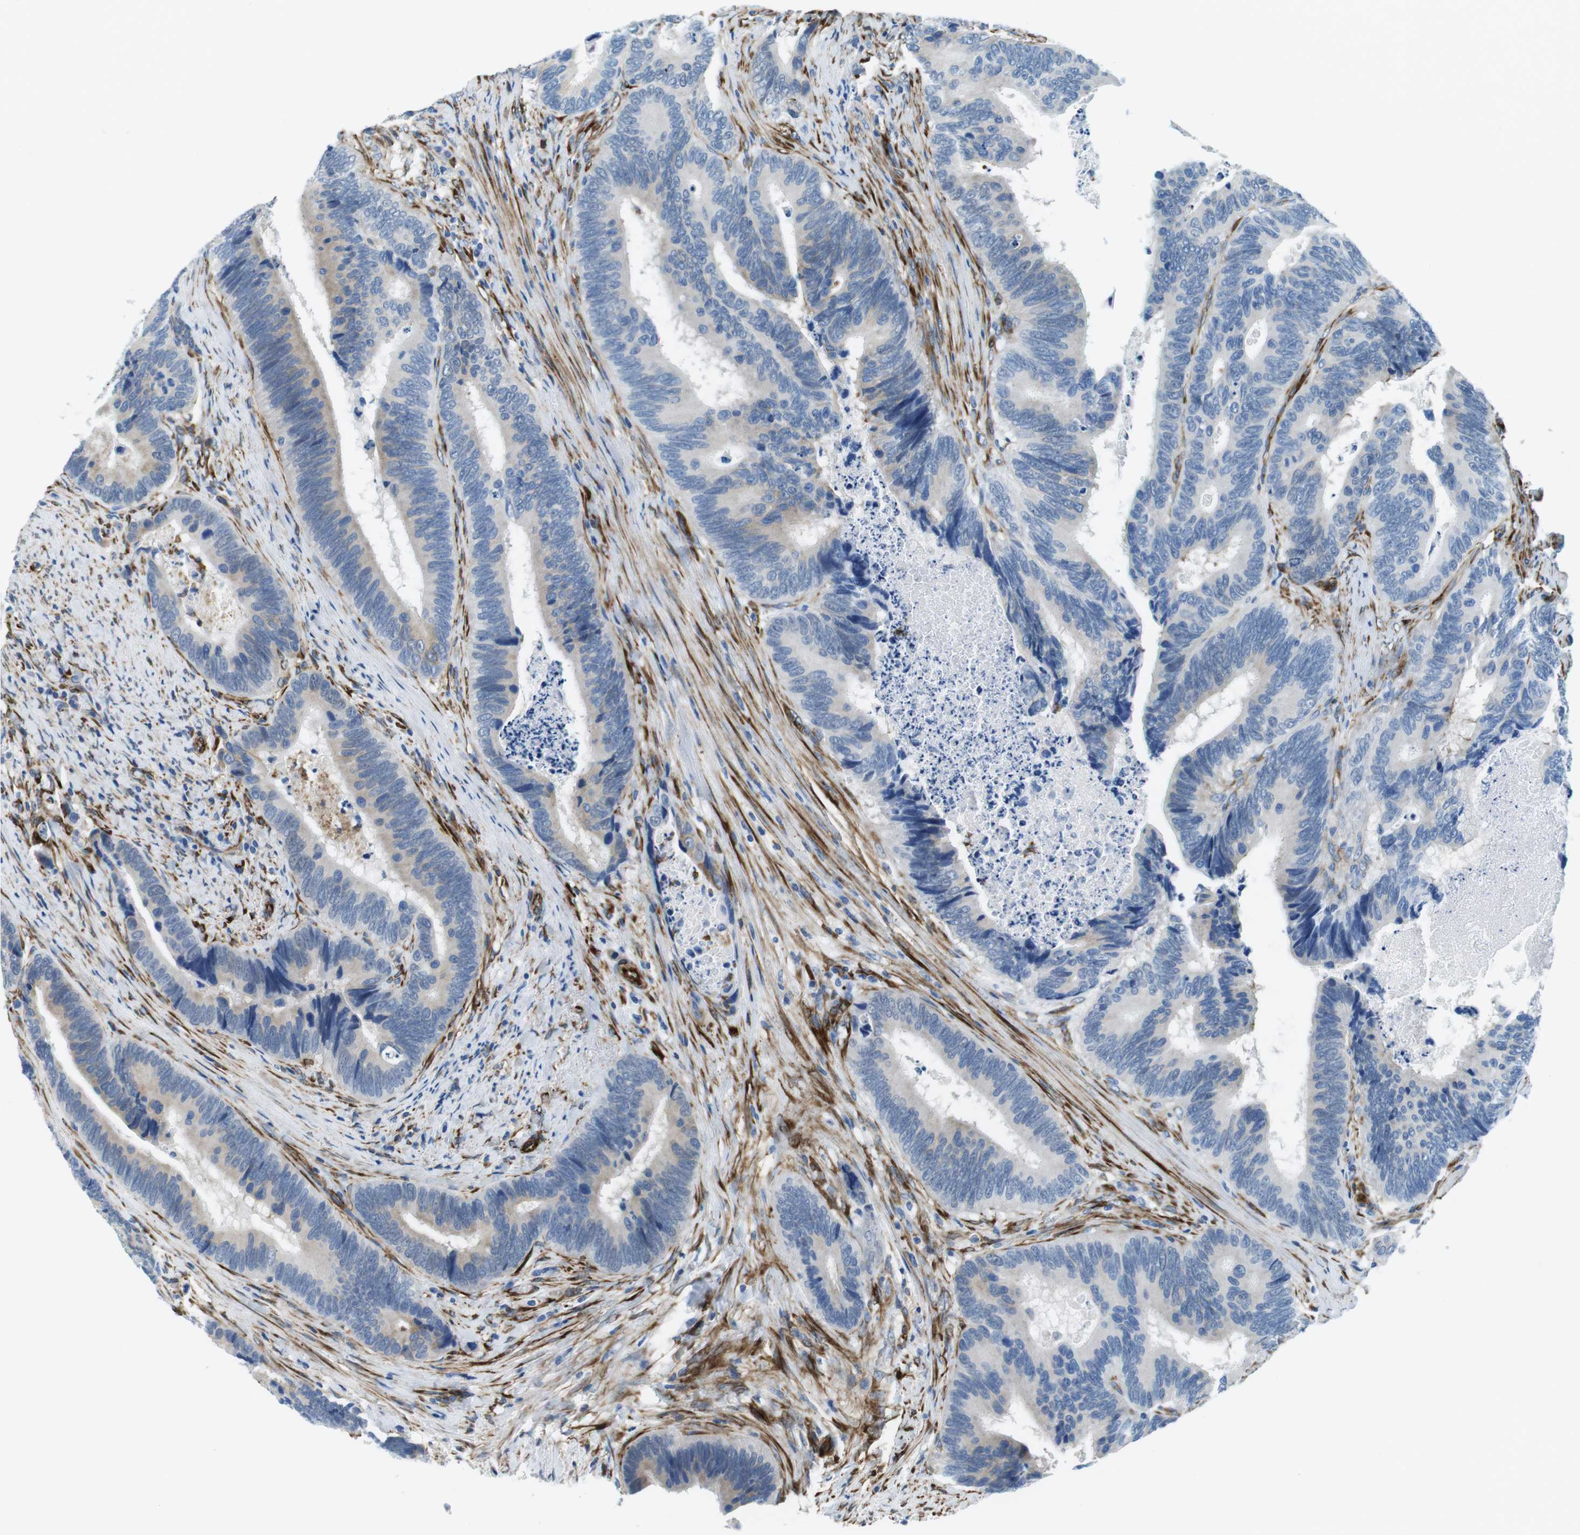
{"staining": {"intensity": "weak", "quantity": "<25%", "location": "cytoplasmic/membranous"}, "tissue": "colorectal cancer", "cell_type": "Tumor cells", "image_type": "cancer", "snomed": [{"axis": "morphology", "description": "Inflammation, NOS"}, {"axis": "morphology", "description": "Adenocarcinoma, NOS"}, {"axis": "topography", "description": "Colon"}], "caption": "There is no significant staining in tumor cells of colorectal cancer (adenocarcinoma).", "gene": "EMP2", "patient": {"sex": "male", "age": 72}}